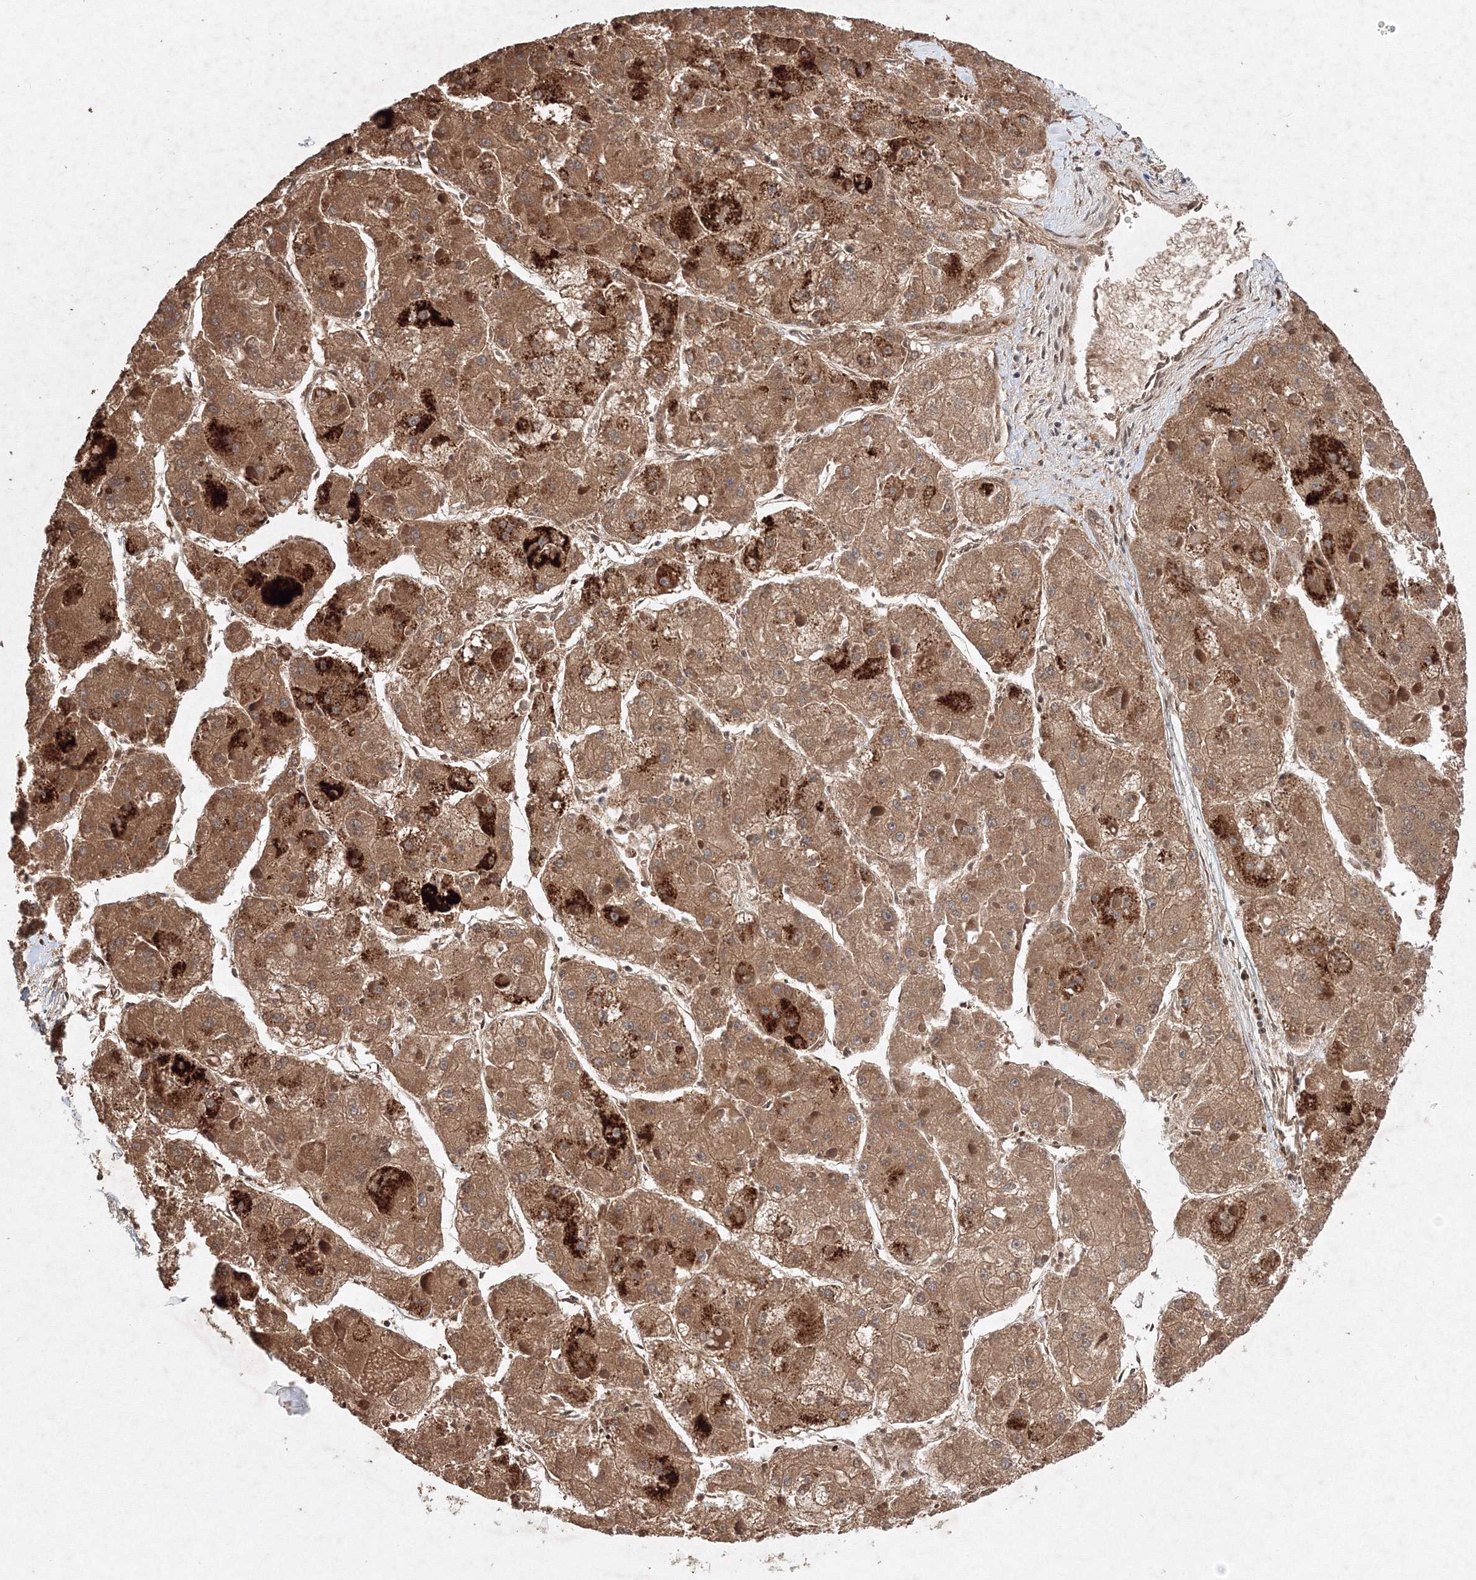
{"staining": {"intensity": "moderate", "quantity": ">75%", "location": "cytoplasmic/membranous"}, "tissue": "liver cancer", "cell_type": "Tumor cells", "image_type": "cancer", "snomed": [{"axis": "morphology", "description": "Carcinoma, Hepatocellular, NOS"}, {"axis": "topography", "description": "Liver"}], "caption": "About >75% of tumor cells in human liver cancer demonstrate moderate cytoplasmic/membranous protein positivity as visualized by brown immunohistochemical staining.", "gene": "WDR49", "patient": {"sex": "female", "age": 73}}